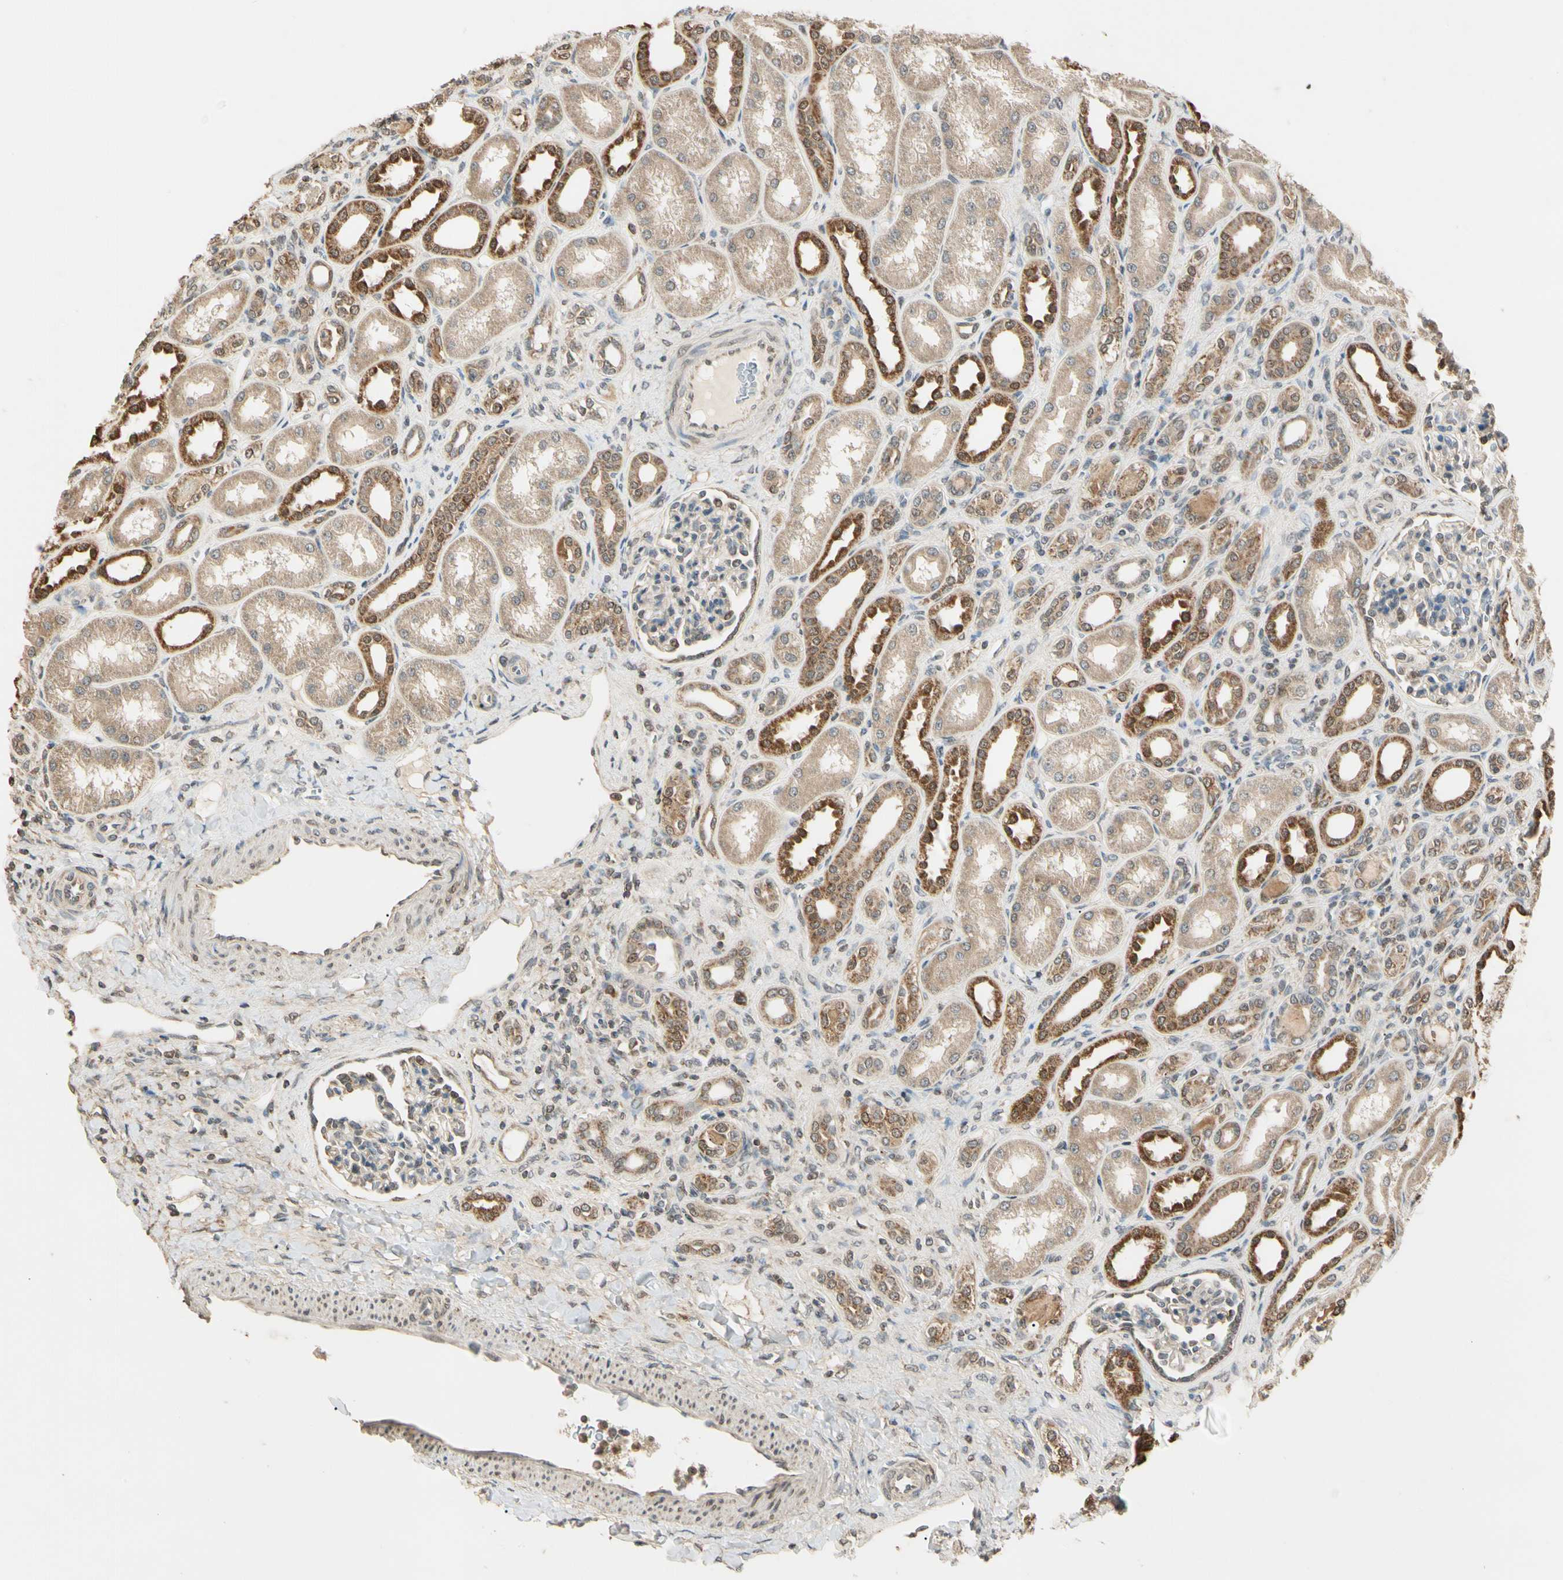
{"staining": {"intensity": "weak", "quantity": ">75%", "location": "cytoplasmic/membranous"}, "tissue": "kidney", "cell_type": "Cells in glomeruli", "image_type": "normal", "snomed": [{"axis": "morphology", "description": "Normal tissue, NOS"}, {"axis": "topography", "description": "Kidney"}], "caption": "Immunohistochemical staining of unremarkable human kidney displays >75% levels of weak cytoplasmic/membranous protein expression in about >75% of cells in glomeruli. The staining was performed using DAB, with brown indicating positive protein expression. Nuclei are stained blue with hematoxylin.", "gene": "PRDX5", "patient": {"sex": "male", "age": 7}}